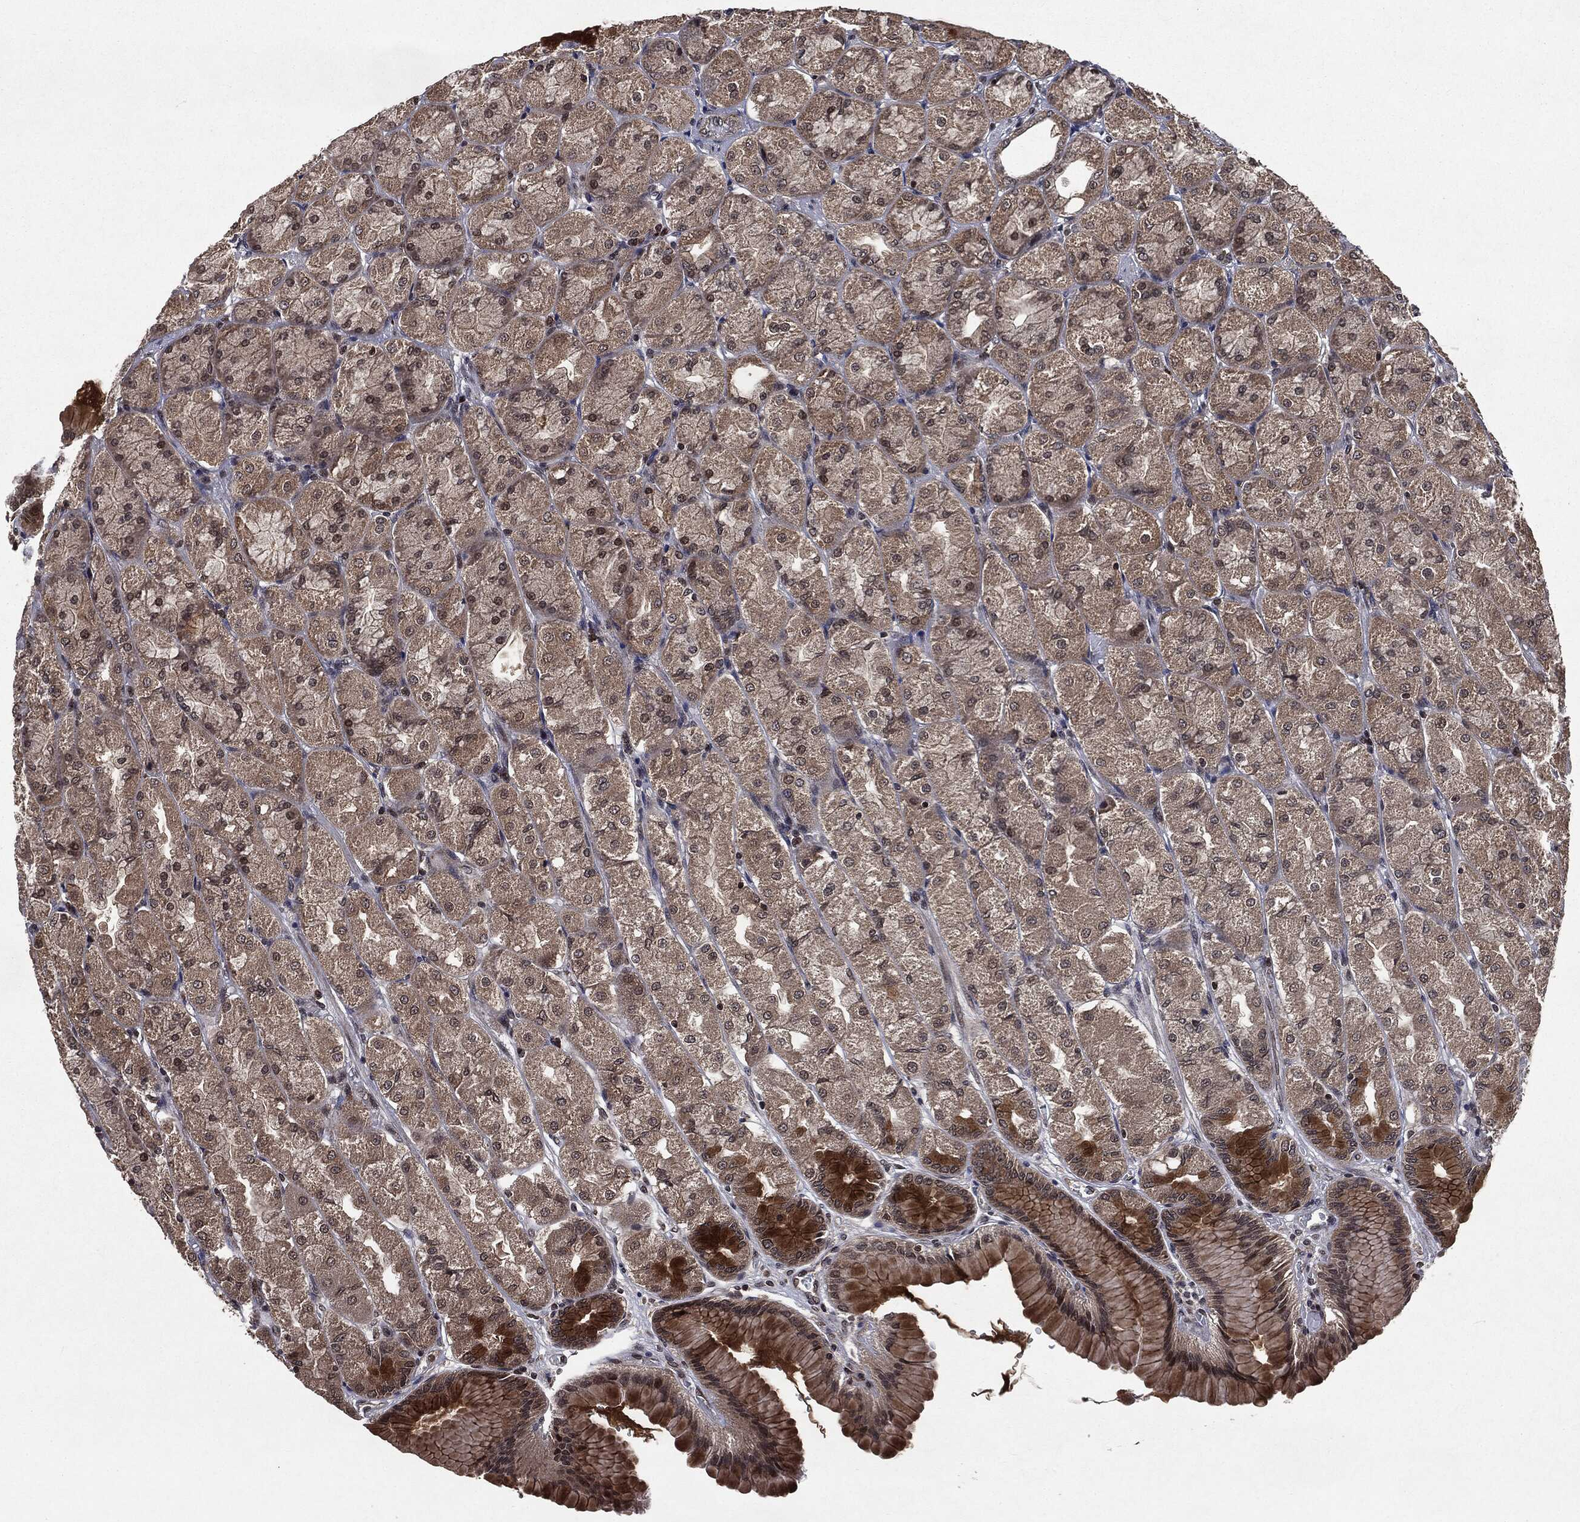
{"staining": {"intensity": "strong", "quantity": "<25%", "location": "cytoplasmic/membranous,nuclear"}, "tissue": "stomach", "cell_type": "Glandular cells", "image_type": "normal", "snomed": [{"axis": "morphology", "description": "Normal tissue, NOS"}, {"axis": "morphology", "description": "Adenocarcinoma, NOS"}, {"axis": "morphology", "description": "Adenocarcinoma, High grade"}, {"axis": "topography", "description": "Stomach, upper"}, {"axis": "topography", "description": "Stomach"}], "caption": "High-magnification brightfield microscopy of normal stomach stained with DAB (3,3'-diaminobenzidine) (brown) and counterstained with hematoxylin (blue). glandular cells exhibit strong cytoplasmic/membranous,nuclear expression is seen in about<25% of cells. The staining is performed using DAB brown chromogen to label protein expression. The nuclei are counter-stained blue using hematoxylin.", "gene": "STAU2", "patient": {"sex": "female", "age": 65}}